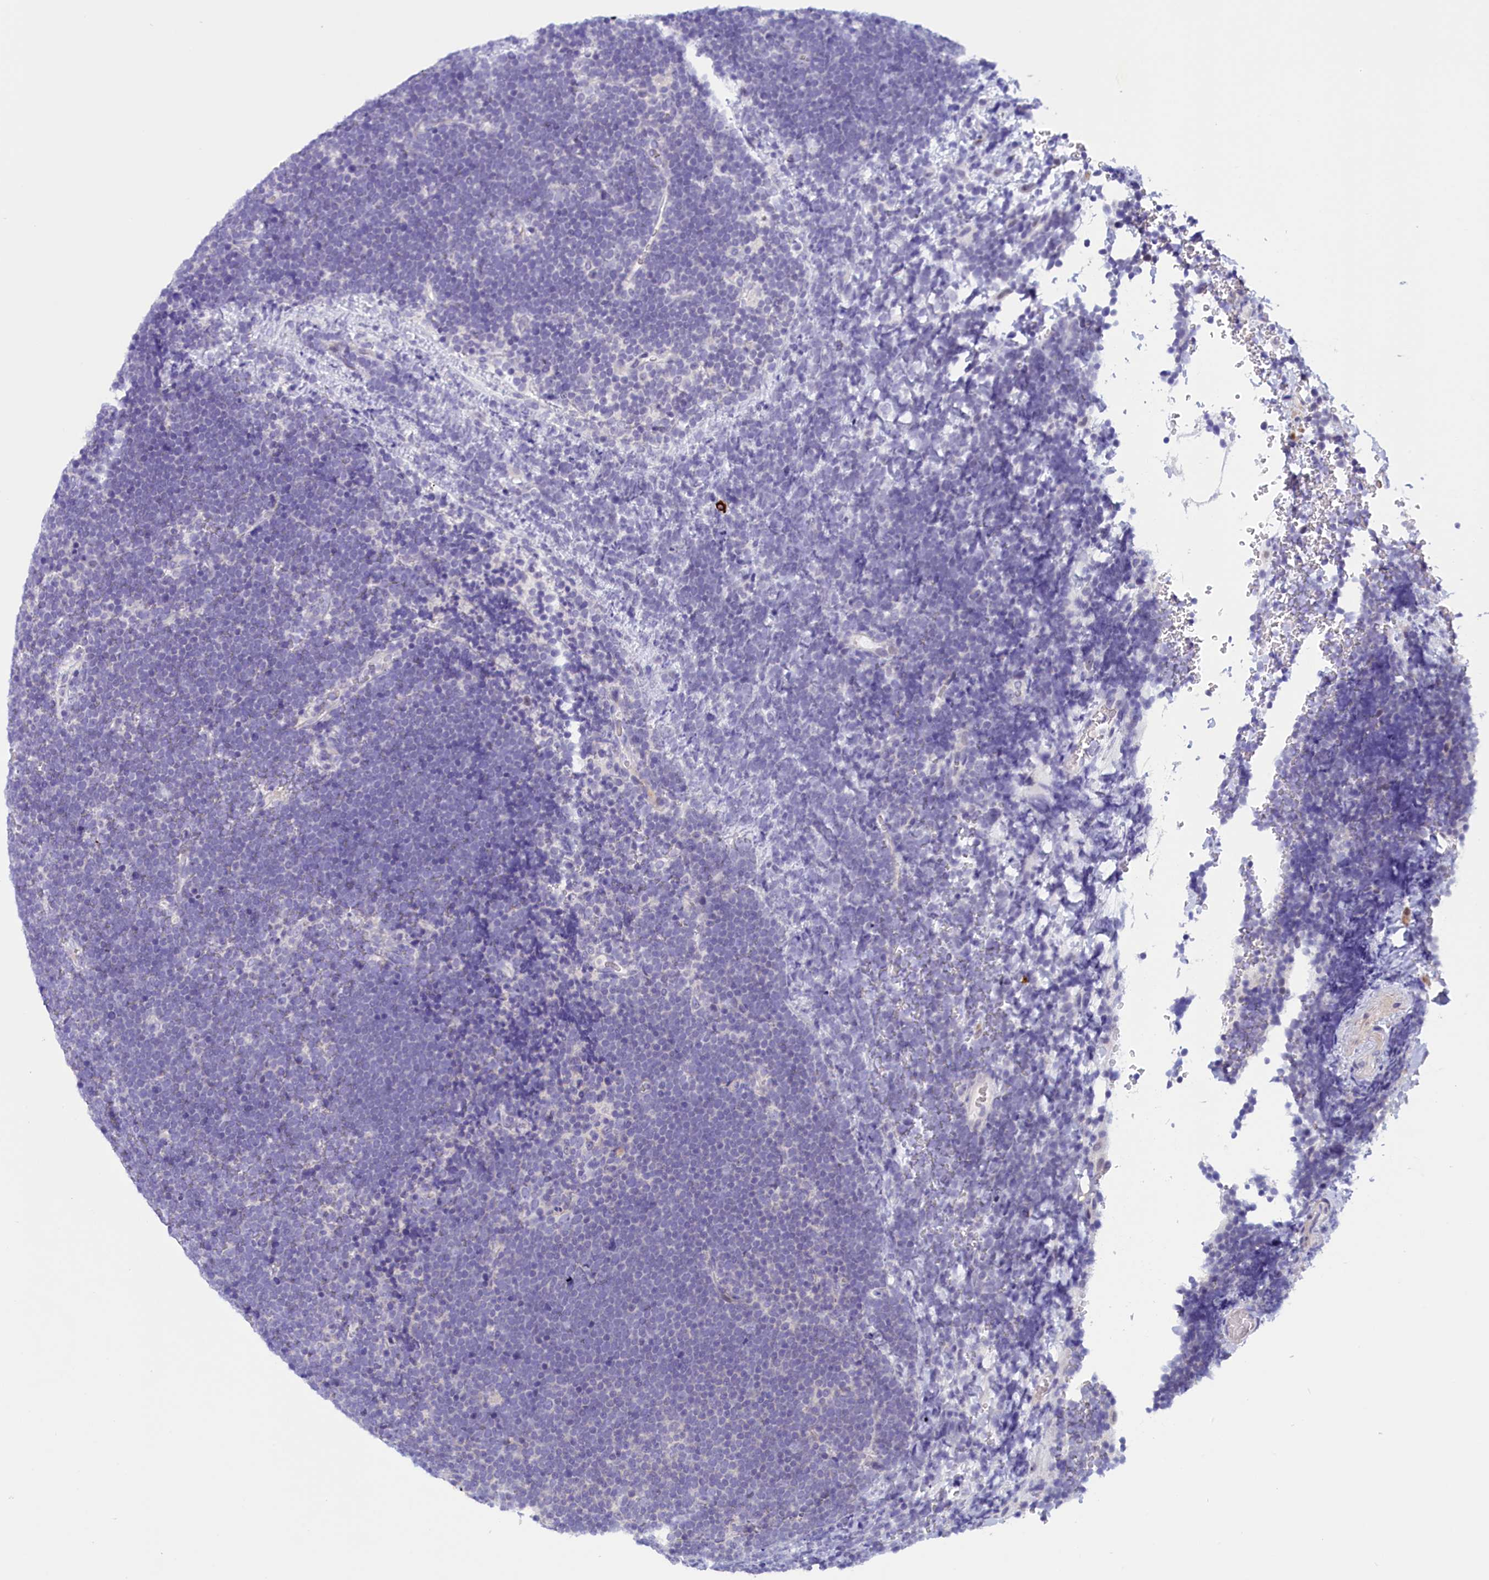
{"staining": {"intensity": "negative", "quantity": "none", "location": "none"}, "tissue": "lymphoma", "cell_type": "Tumor cells", "image_type": "cancer", "snomed": [{"axis": "morphology", "description": "Malignant lymphoma, non-Hodgkin's type, High grade"}, {"axis": "topography", "description": "Lymph node"}], "caption": "IHC of lymphoma displays no staining in tumor cells.", "gene": "RTTN", "patient": {"sex": "male", "age": 13}}